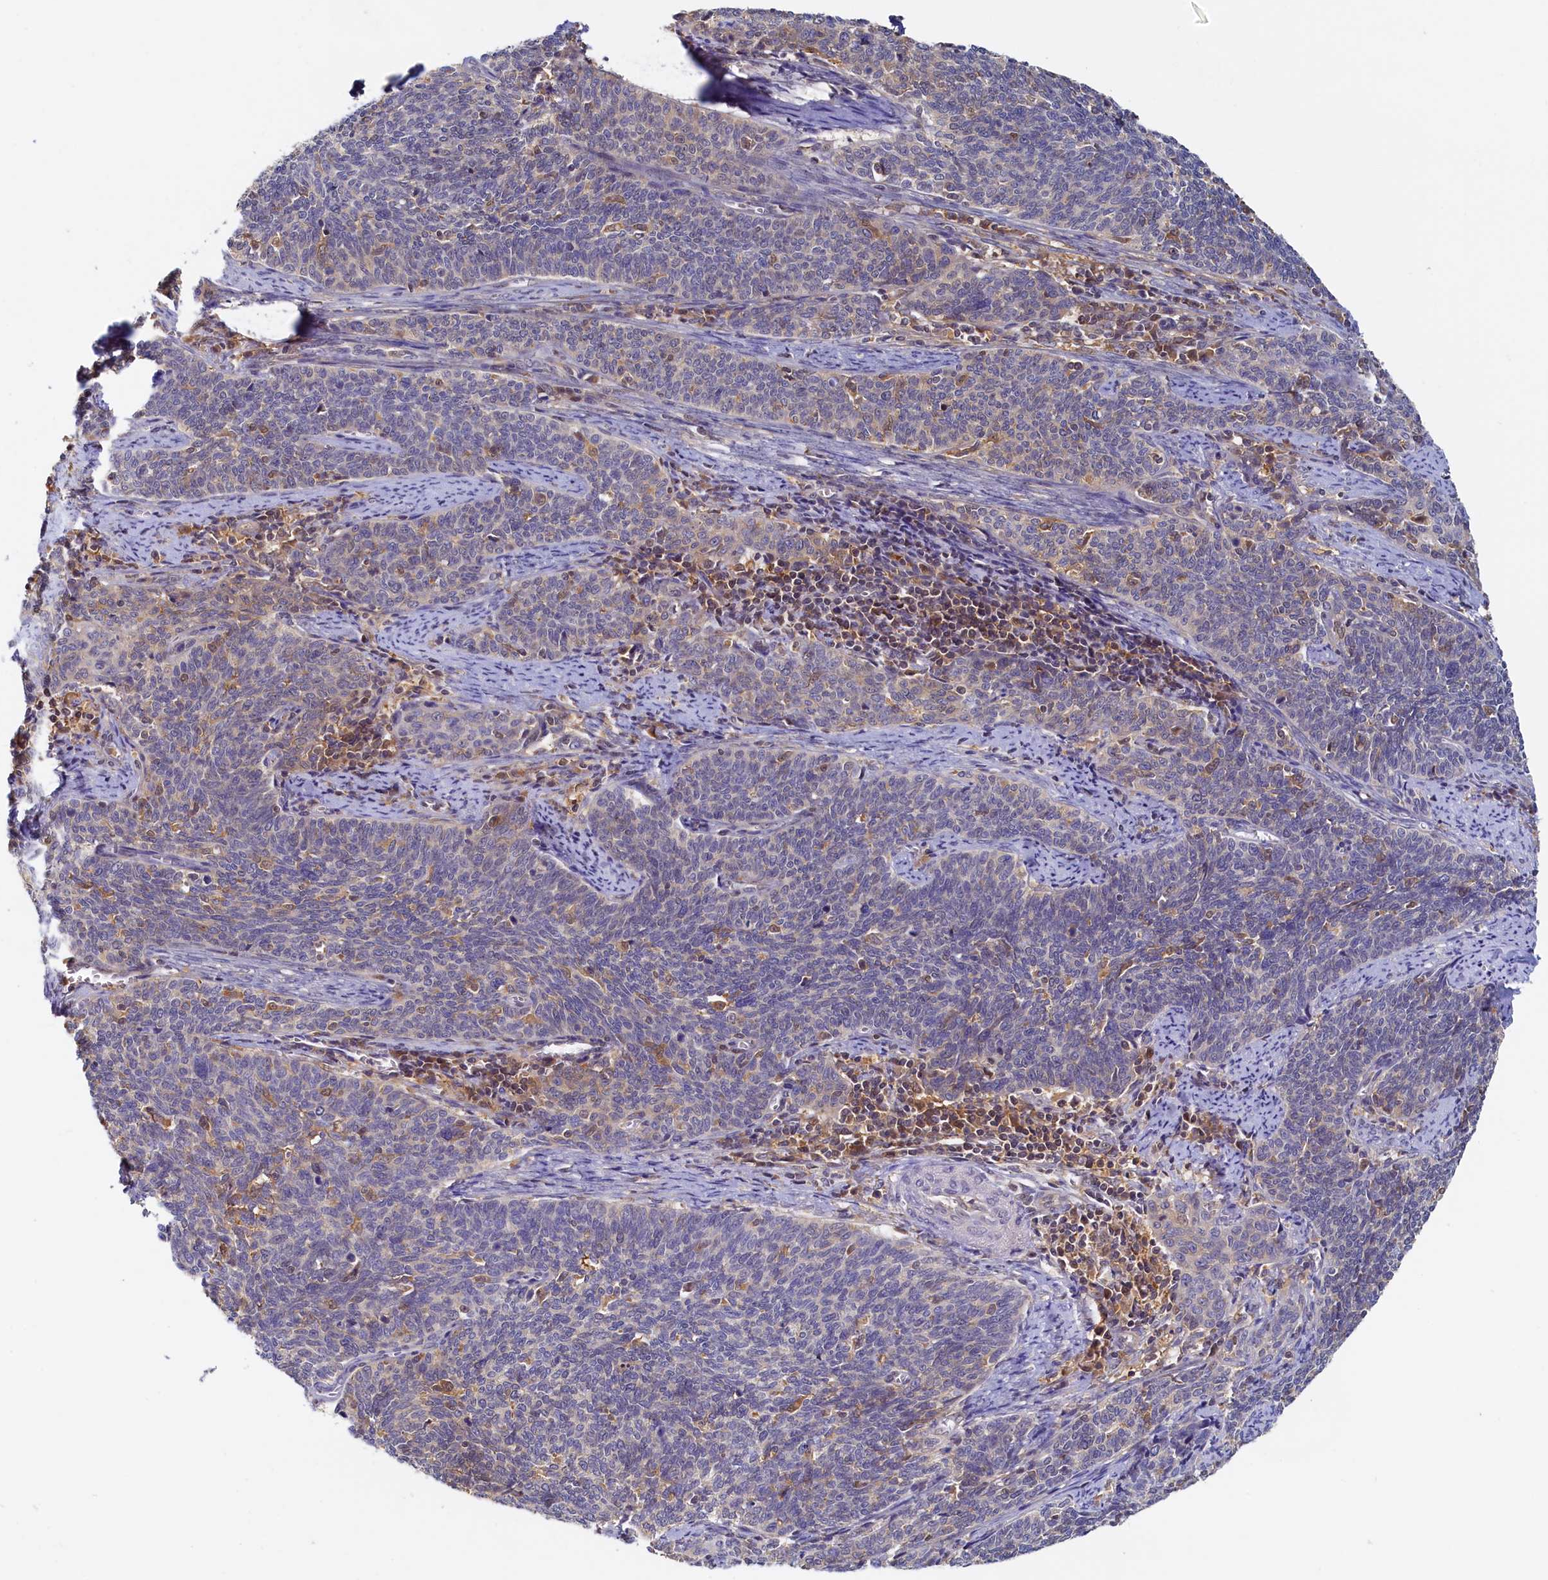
{"staining": {"intensity": "weak", "quantity": "<25%", "location": "cytoplasmic/membranous,nuclear"}, "tissue": "cervical cancer", "cell_type": "Tumor cells", "image_type": "cancer", "snomed": [{"axis": "morphology", "description": "Squamous cell carcinoma, NOS"}, {"axis": "topography", "description": "Cervix"}], "caption": "High power microscopy histopathology image of an immunohistochemistry (IHC) image of cervical squamous cell carcinoma, revealing no significant staining in tumor cells.", "gene": "PAAF1", "patient": {"sex": "female", "age": 39}}